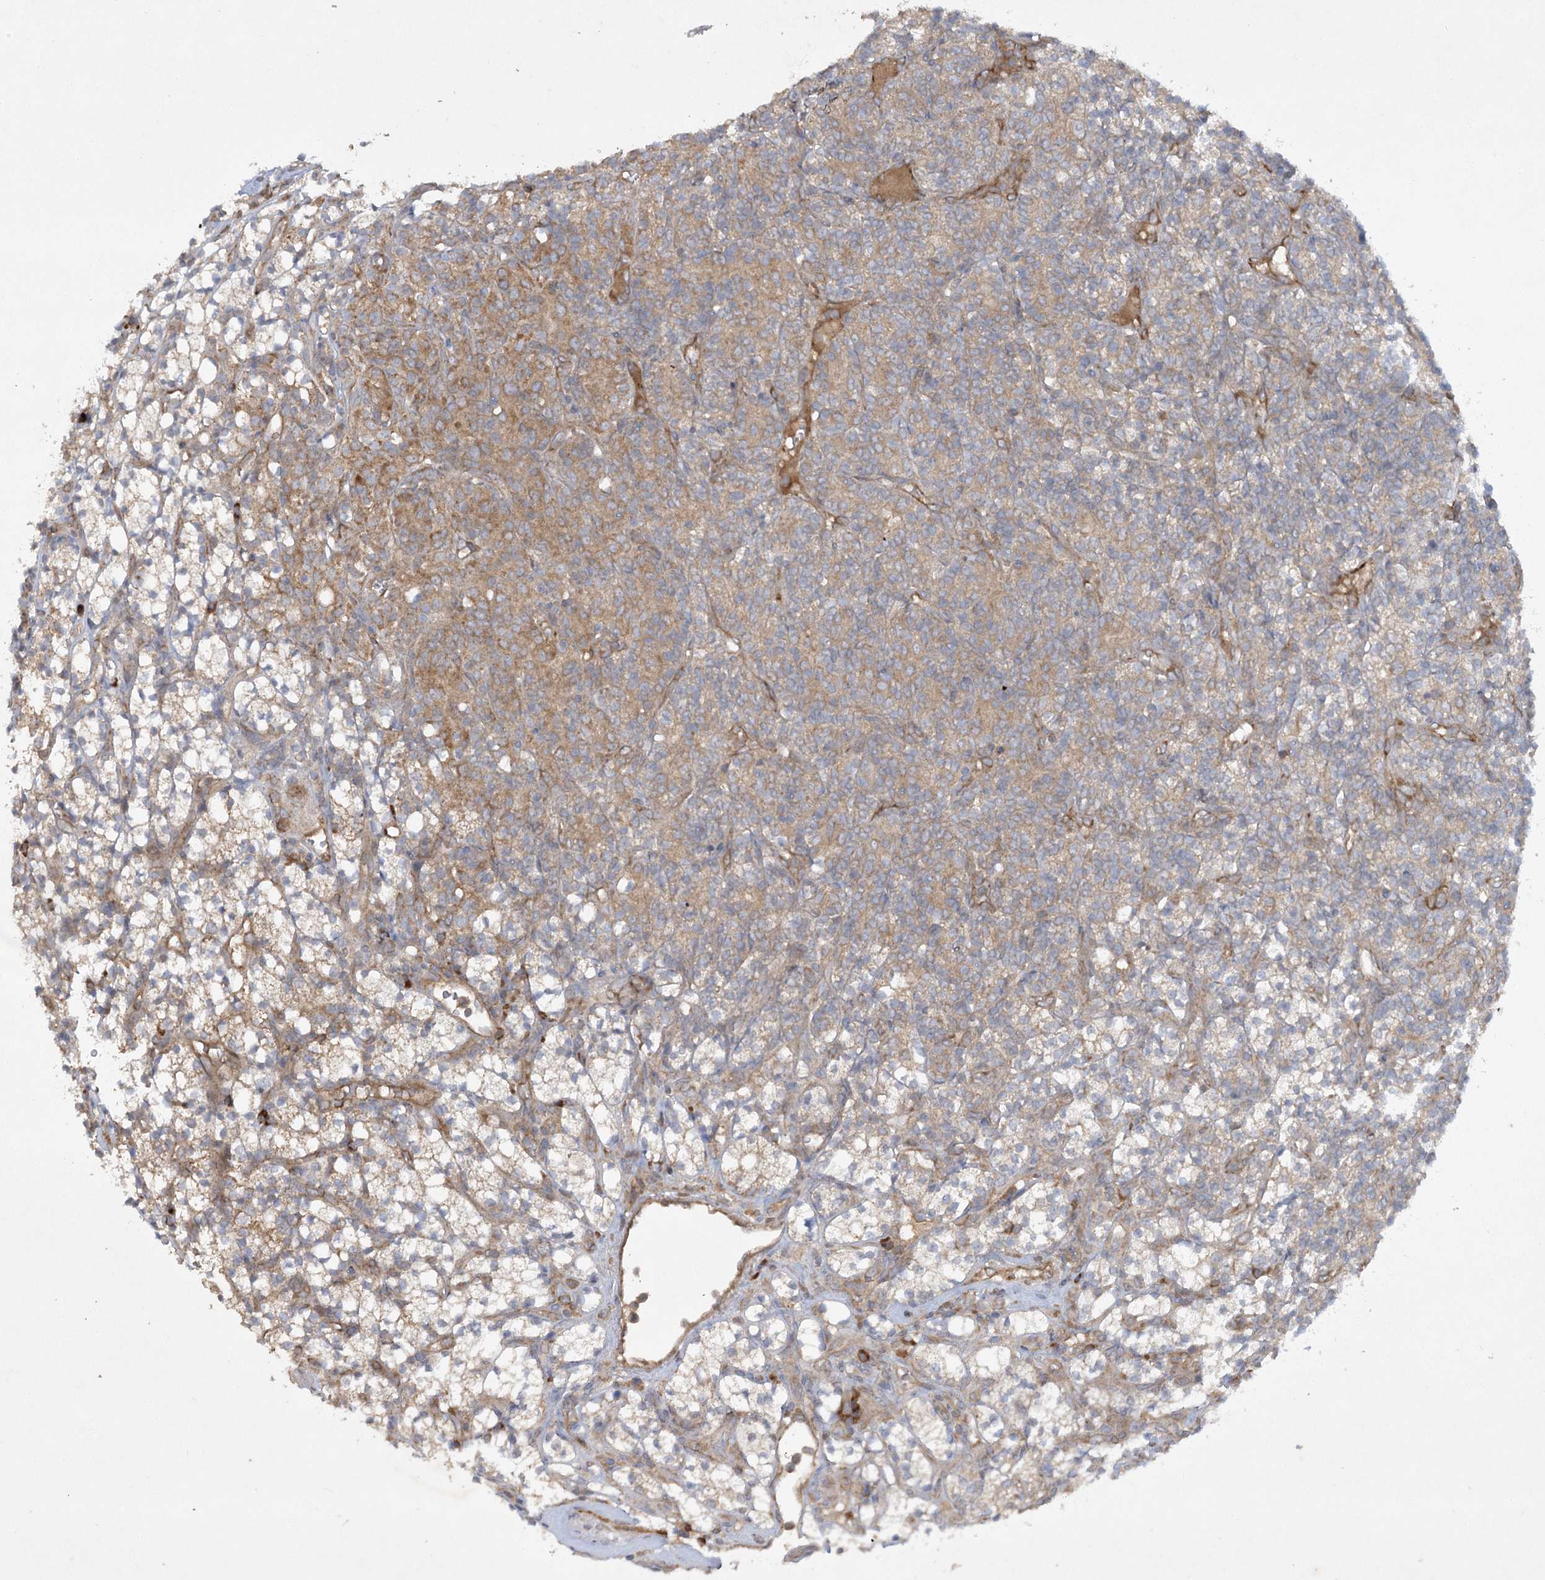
{"staining": {"intensity": "moderate", "quantity": "25%-75%", "location": "cytoplasmic/membranous"}, "tissue": "renal cancer", "cell_type": "Tumor cells", "image_type": "cancer", "snomed": [{"axis": "morphology", "description": "Adenocarcinoma, NOS"}, {"axis": "topography", "description": "Kidney"}], "caption": "Immunohistochemistry photomicrograph of neoplastic tissue: renal adenocarcinoma stained using immunohistochemistry demonstrates medium levels of moderate protein expression localized specifically in the cytoplasmic/membranous of tumor cells, appearing as a cytoplasmic/membranous brown color.", "gene": "TRAF3IP1", "patient": {"sex": "male", "age": 77}}